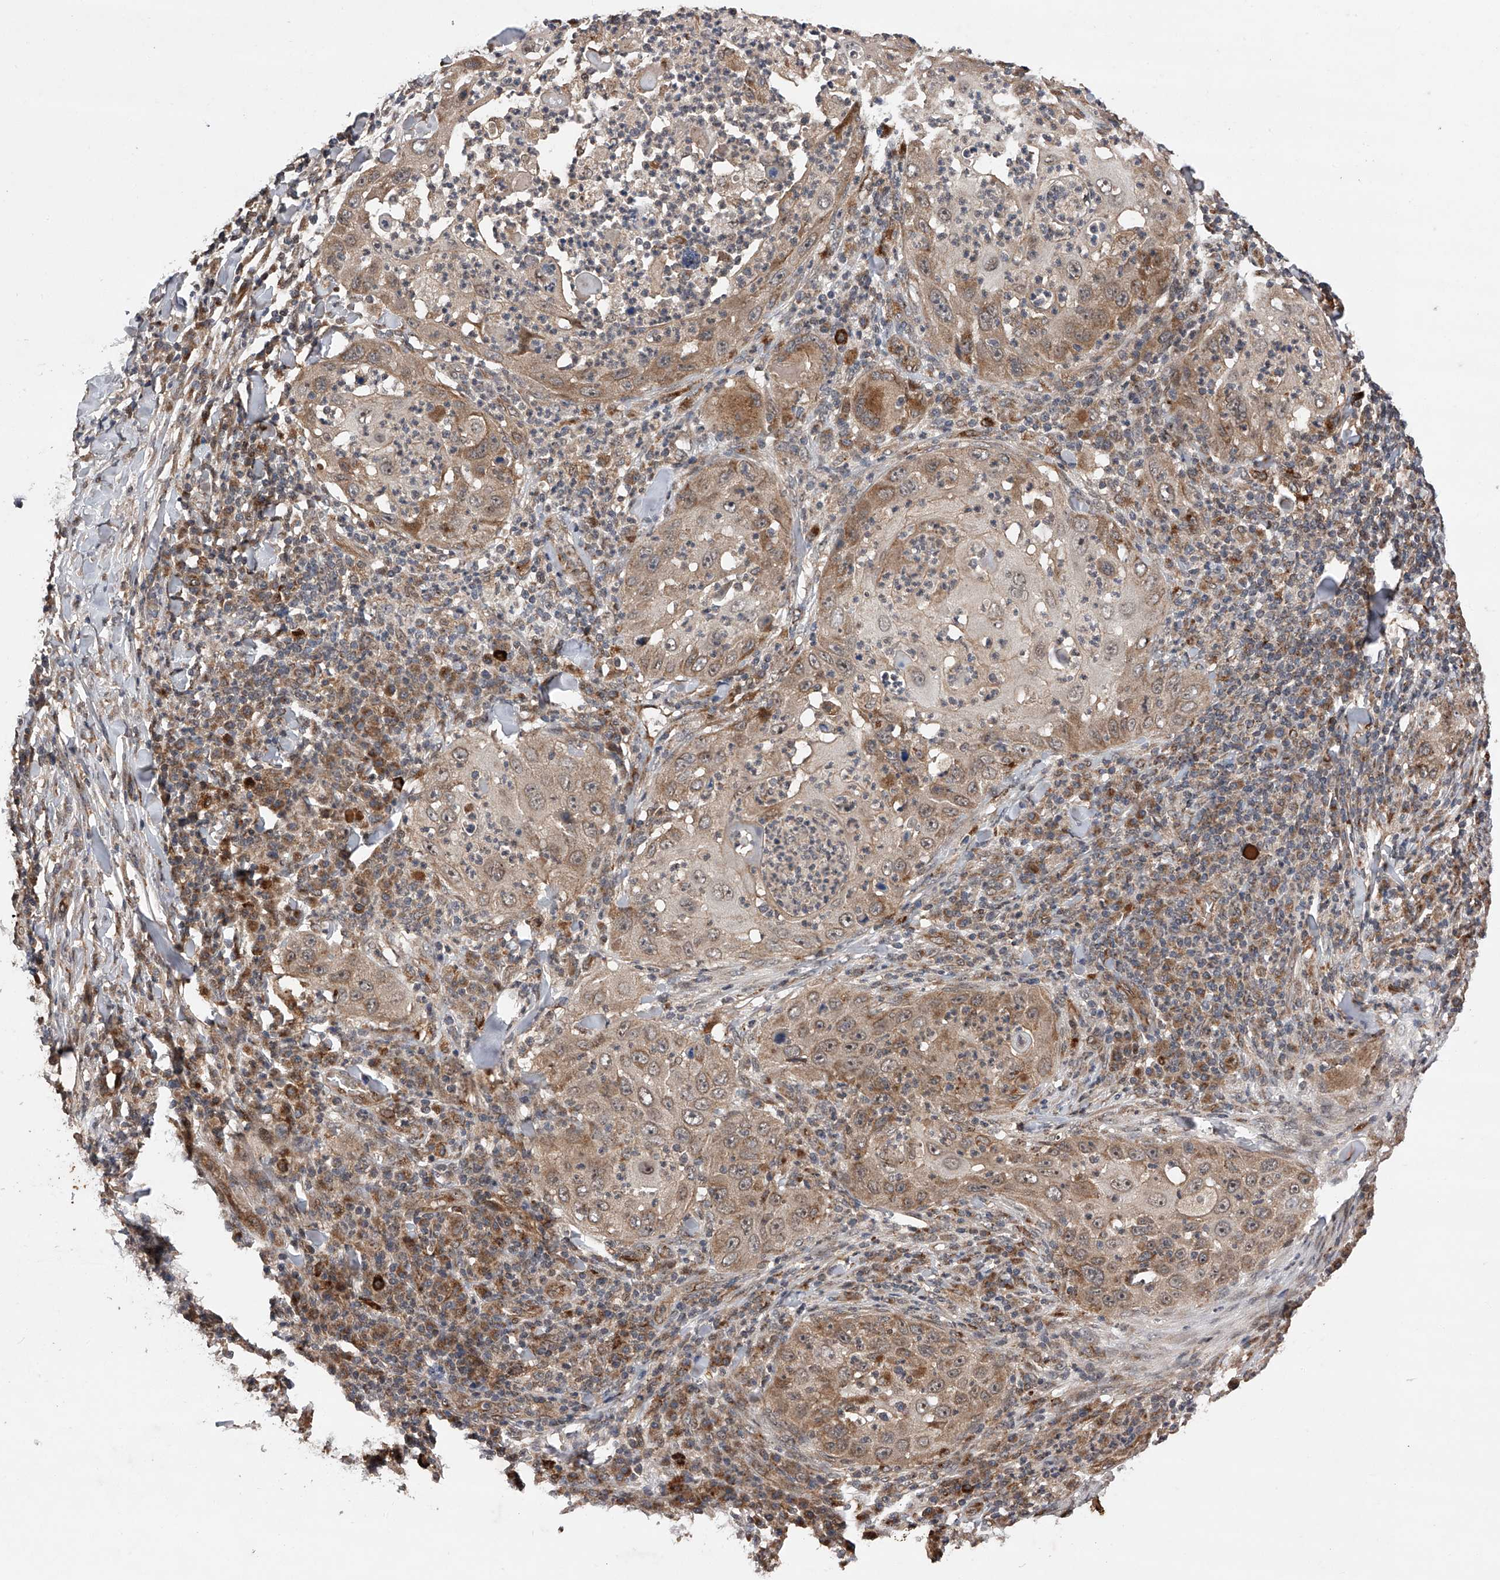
{"staining": {"intensity": "moderate", "quantity": ">75%", "location": "cytoplasmic/membranous"}, "tissue": "skin cancer", "cell_type": "Tumor cells", "image_type": "cancer", "snomed": [{"axis": "morphology", "description": "Squamous cell carcinoma, NOS"}, {"axis": "topography", "description": "Skin"}], "caption": "An image of skin squamous cell carcinoma stained for a protein reveals moderate cytoplasmic/membranous brown staining in tumor cells.", "gene": "MAP3K11", "patient": {"sex": "female", "age": 44}}